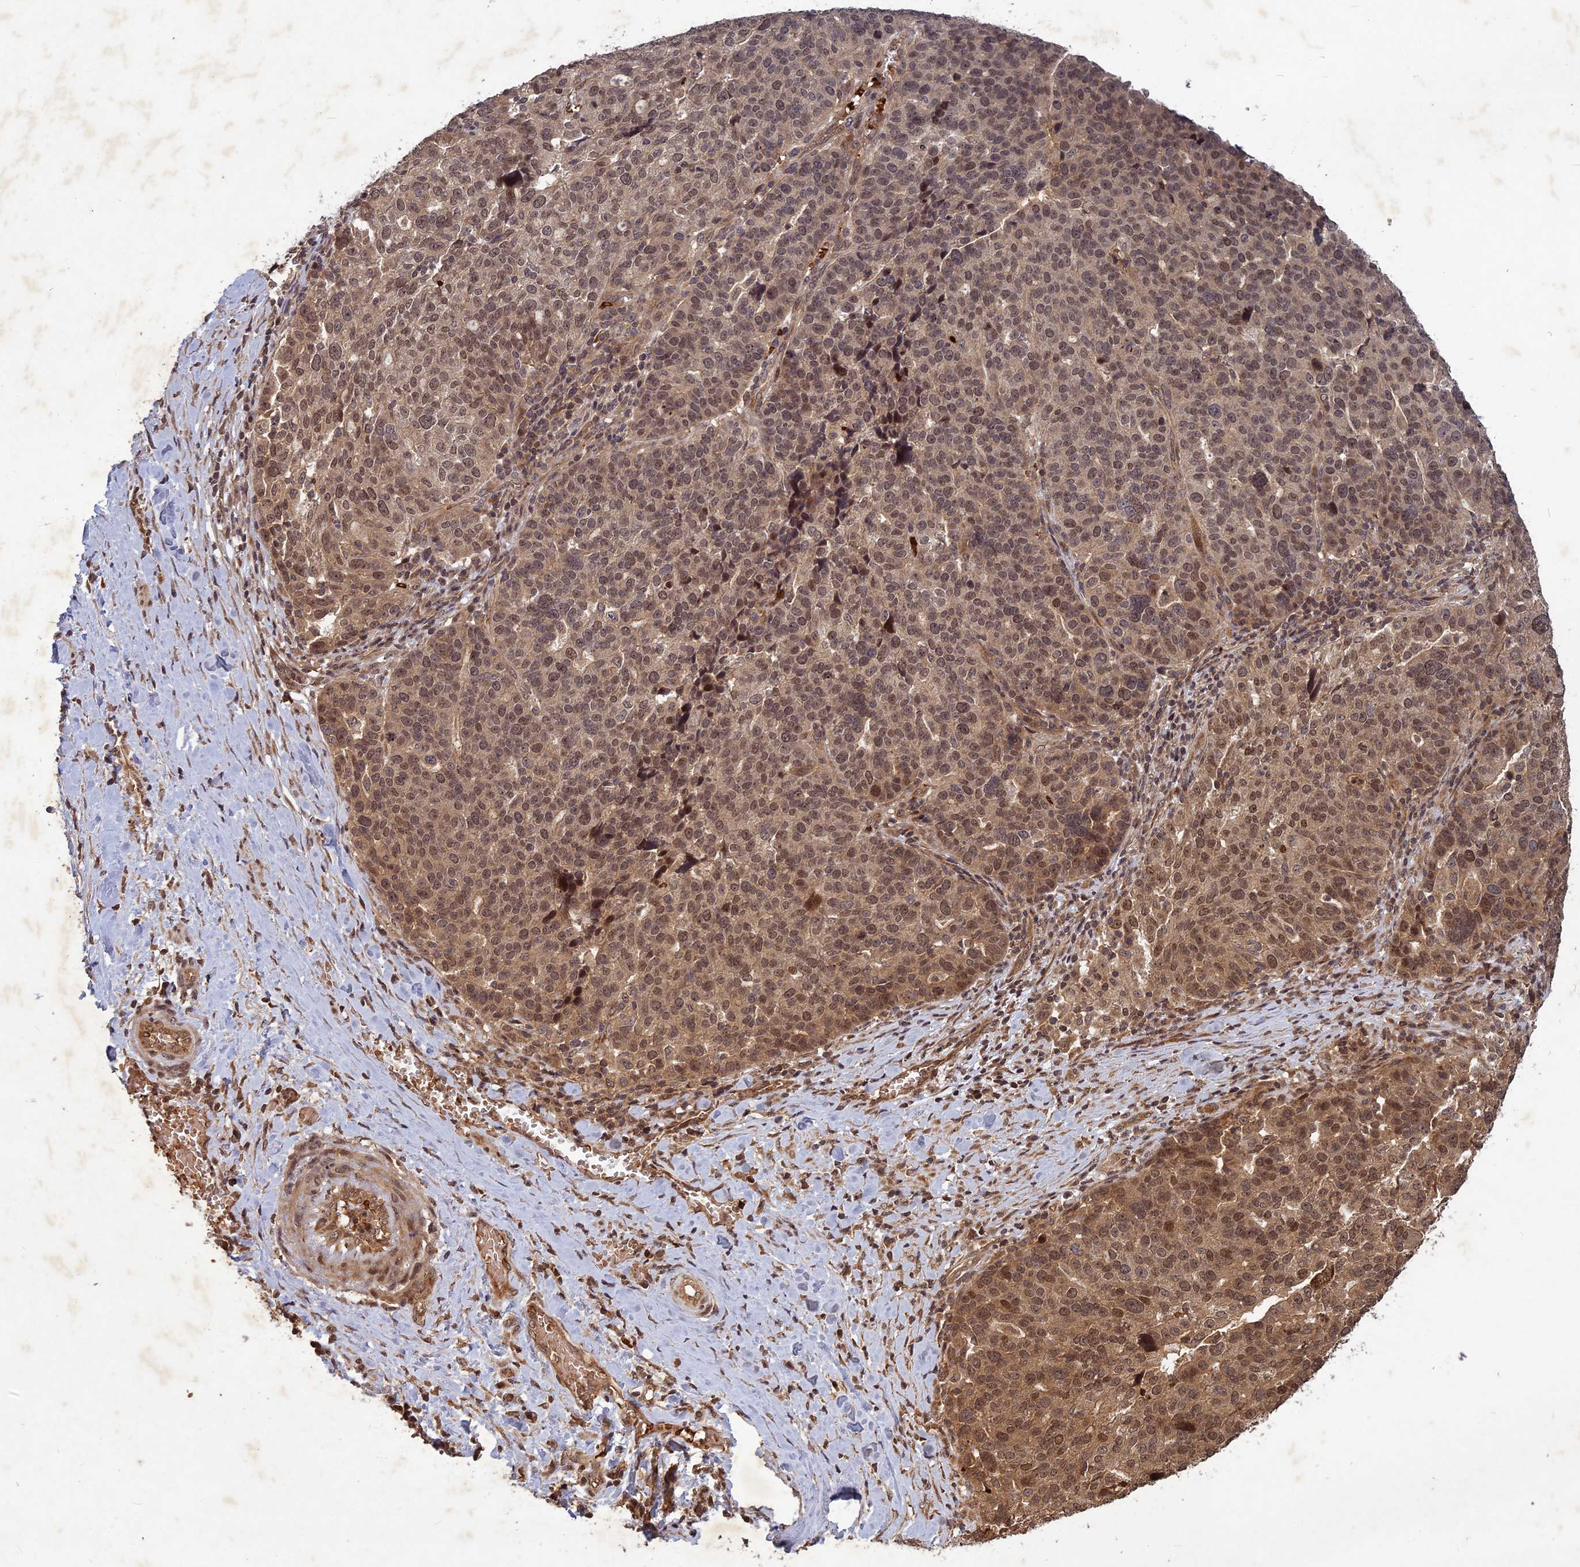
{"staining": {"intensity": "moderate", "quantity": ">75%", "location": "cytoplasmic/membranous,nuclear"}, "tissue": "ovarian cancer", "cell_type": "Tumor cells", "image_type": "cancer", "snomed": [{"axis": "morphology", "description": "Cystadenocarcinoma, serous, NOS"}, {"axis": "topography", "description": "Ovary"}], "caption": "Immunohistochemistry histopathology image of neoplastic tissue: ovarian cancer stained using immunohistochemistry (IHC) shows medium levels of moderate protein expression localized specifically in the cytoplasmic/membranous and nuclear of tumor cells, appearing as a cytoplasmic/membranous and nuclear brown color.", "gene": "SRMS", "patient": {"sex": "female", "age": 59}}